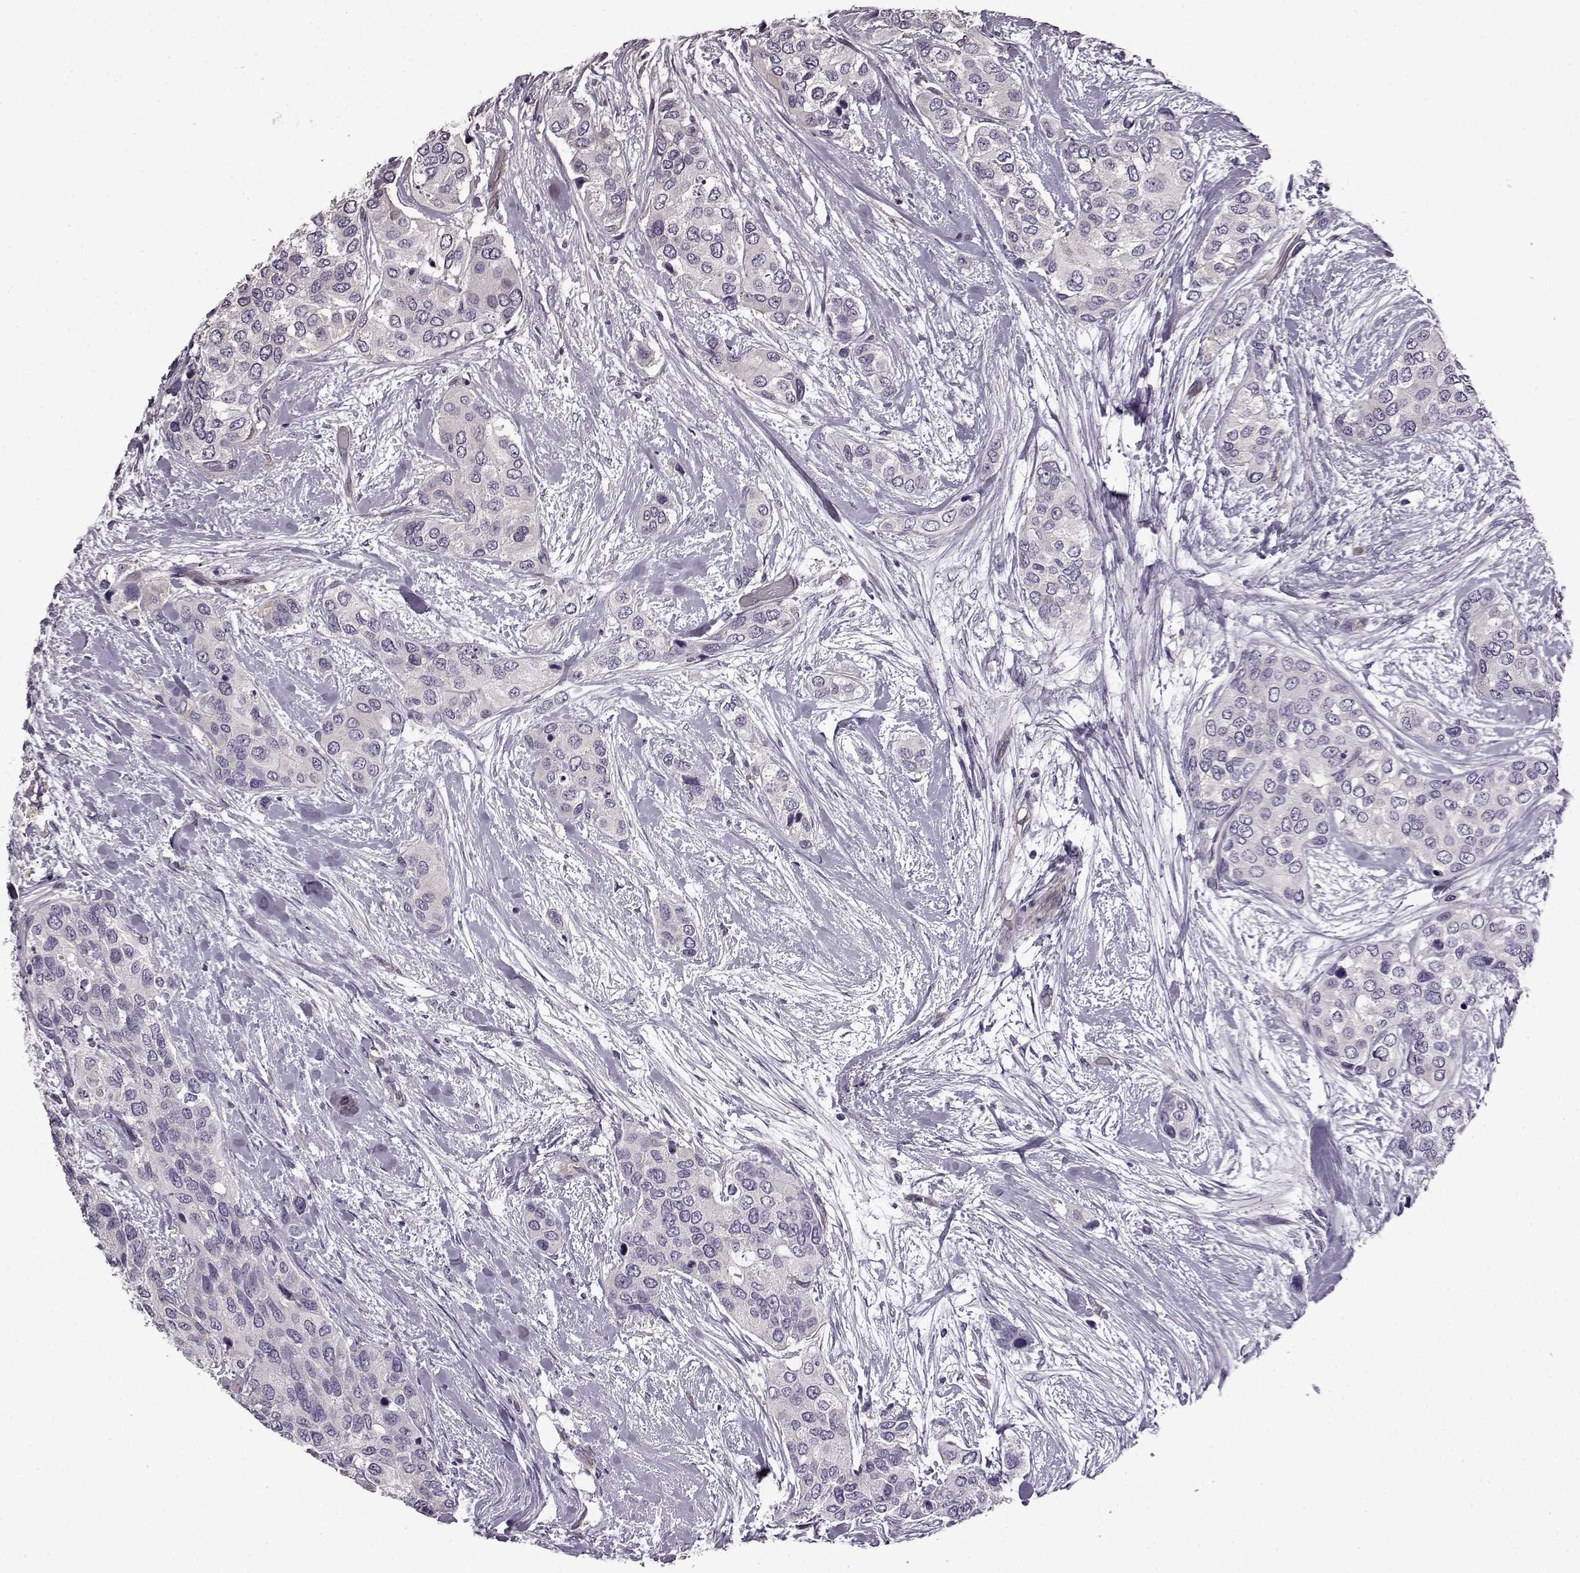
{"staining": {"intensity": "negative", "quantity": "none", "location": "none"}, "tissue": "urothelial cancer", "cell_type": "Tumor cells", "image_type": "cancer", "snomed": [{"axis": "morphology", "description": "Urothelial carcinoma, High grade"}, {"axis": "topography", "description": "Urinary bladder"}], "caption": "Image shows no significant protein staining in tumor cells of high-grade urothelial carcinoma. The staining was performed using DAB (3,3'-diaminobenzidine) to visualize the protein expression in brown, while the nuclei were stained in blue with hematoxylin (Magnification: 20x).", "gene": "EDDM3B", "patient": {"sex": "male", "age": 77}}